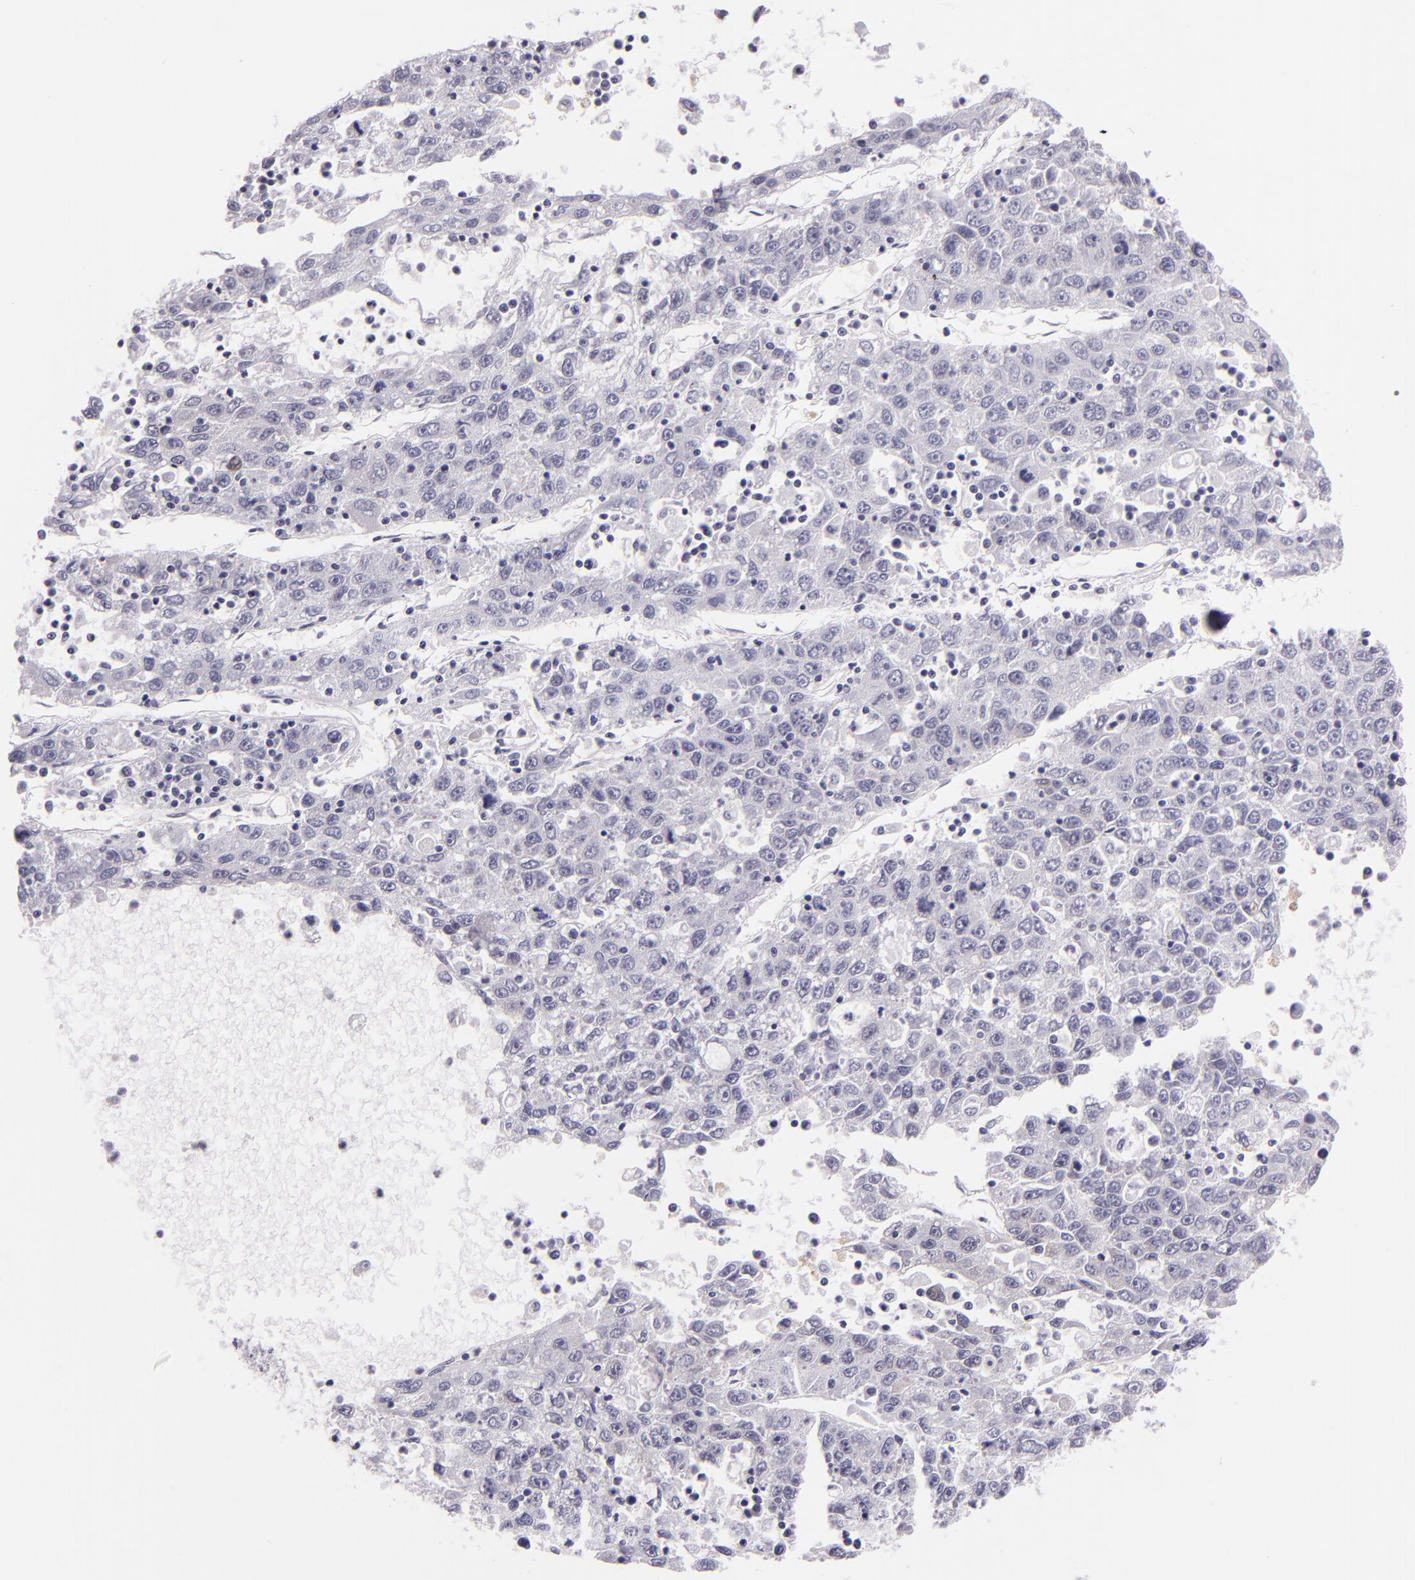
{"staining": {"intensity": "negative", "quantity": "none", "location": "none"}, "tissue": "liver cancer", "cell_type": "Tumor cells", "image_type": "cancer", "snomed": [{"axis": "morphology", "description": "Carcinoma, Hepatocellular, NOS"}, {"axis": "topography", "description": "Liver"}], "caption": "High magnification brightfield microscopy of liver hepatocellular carcinoma stained with DAB (brown) and counterstained with hematoxylin (blue): tumor cells show no significant expression.", "gene": "HSP90AA1", "patient": {"sex": "male", "age": 49}}